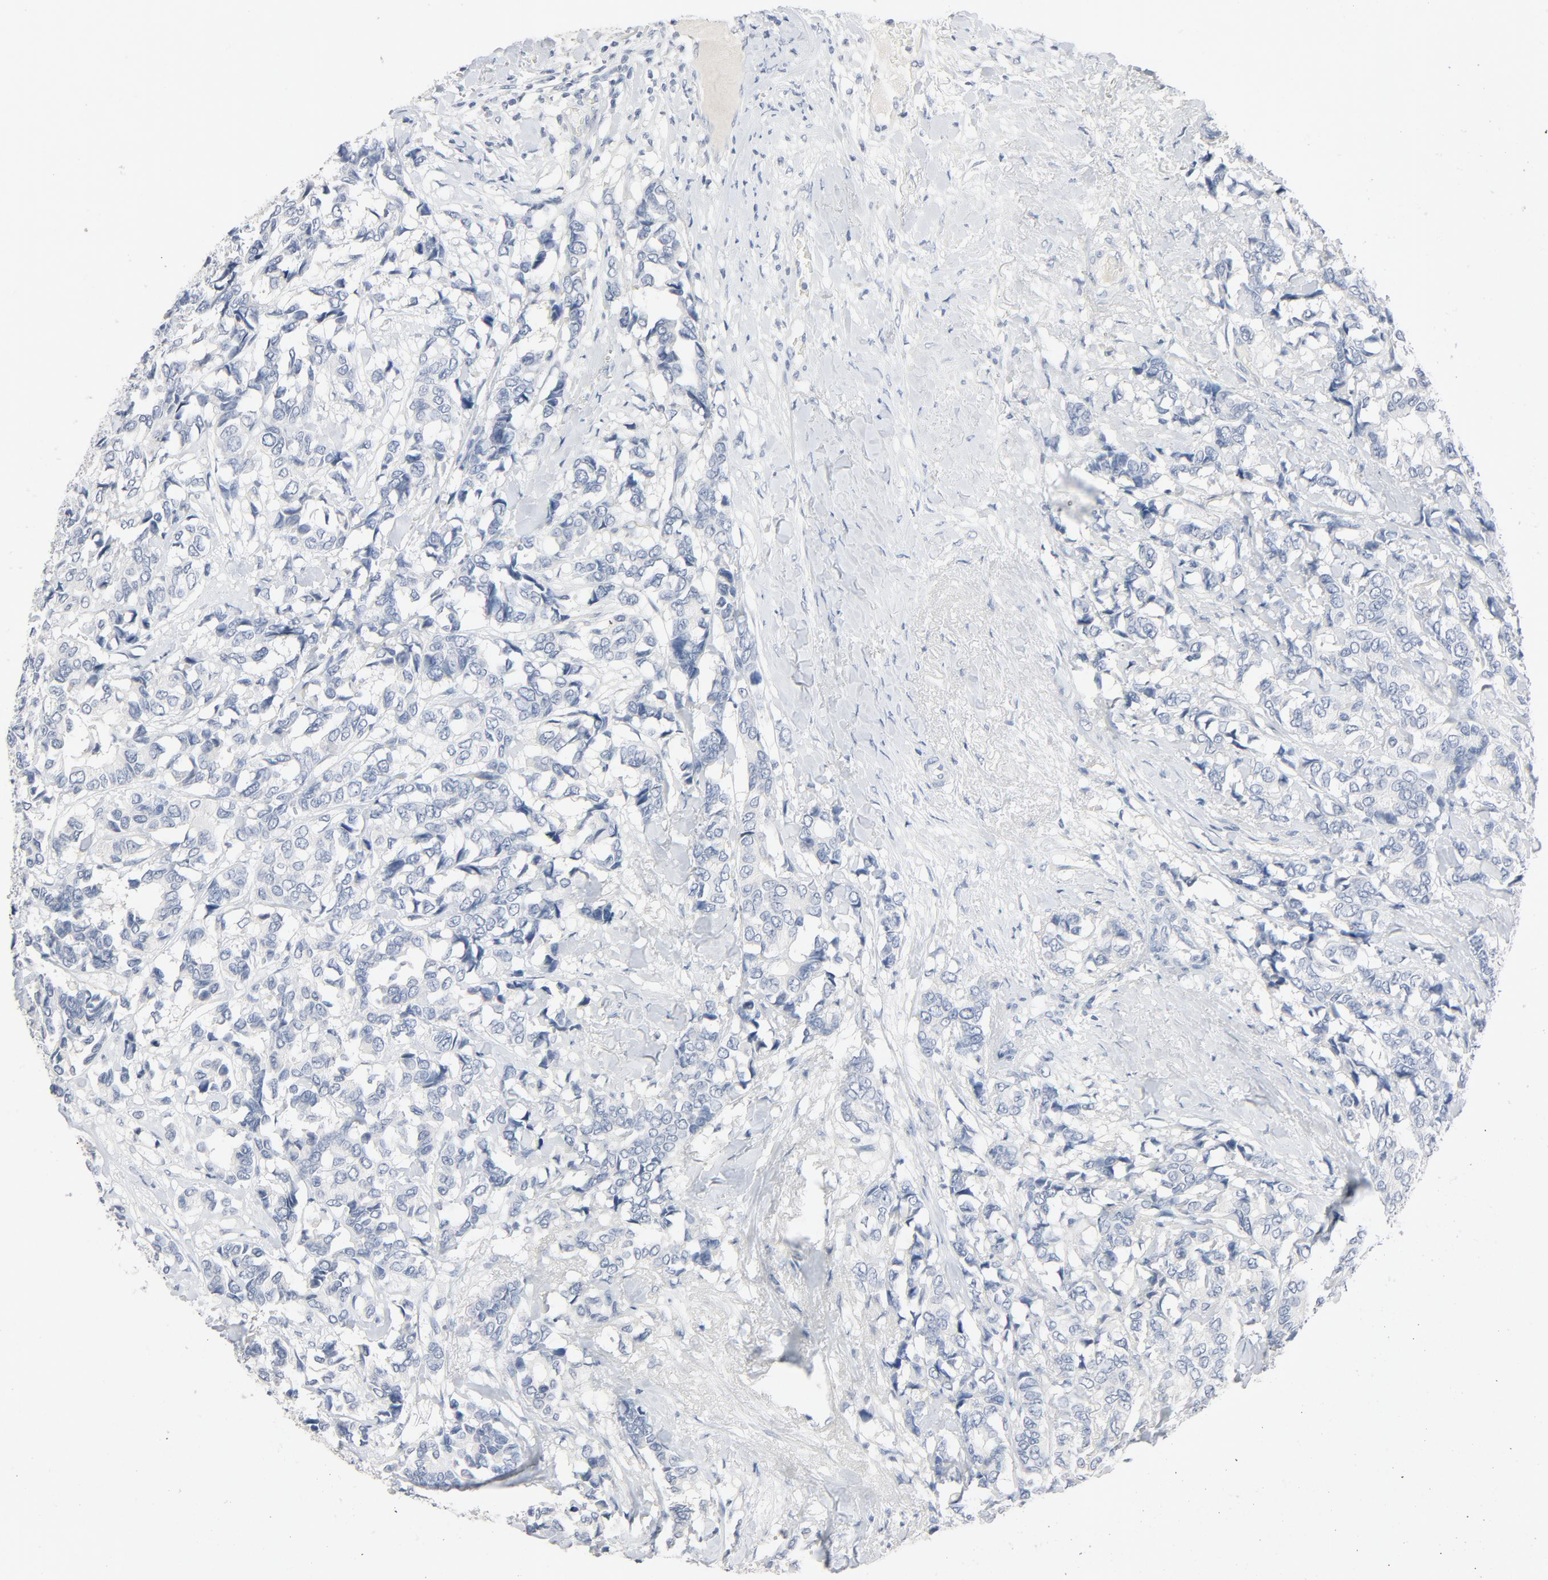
{"staining": {"intensity": "negative", "quantity": "none", "location": "none"}, "tissue": "breast cancer", "cell_type": "Tumor cells", "image_type": "cancer", "snomed": [{"axis": "morphology", "description": "Duct carcinoma"}, {"axis": "topography", "description": "Breast"}], "caption": "High magnification brightfield microscopy of breast cancer (infiltrating ductal carcinoma) stained with DAB (3,3'-diaminobenzidine) (brown) and counterstained with hematoxylin (blue): tumor cells show no significant staining. The staining was performed using DAB to visualize the protein expression in brown, while the nuclei were stained in blue with hematoxylin (Magnification: 20x).", "gene": "ZCCHC13", "patient": {"sex": "female", "age": 87}}